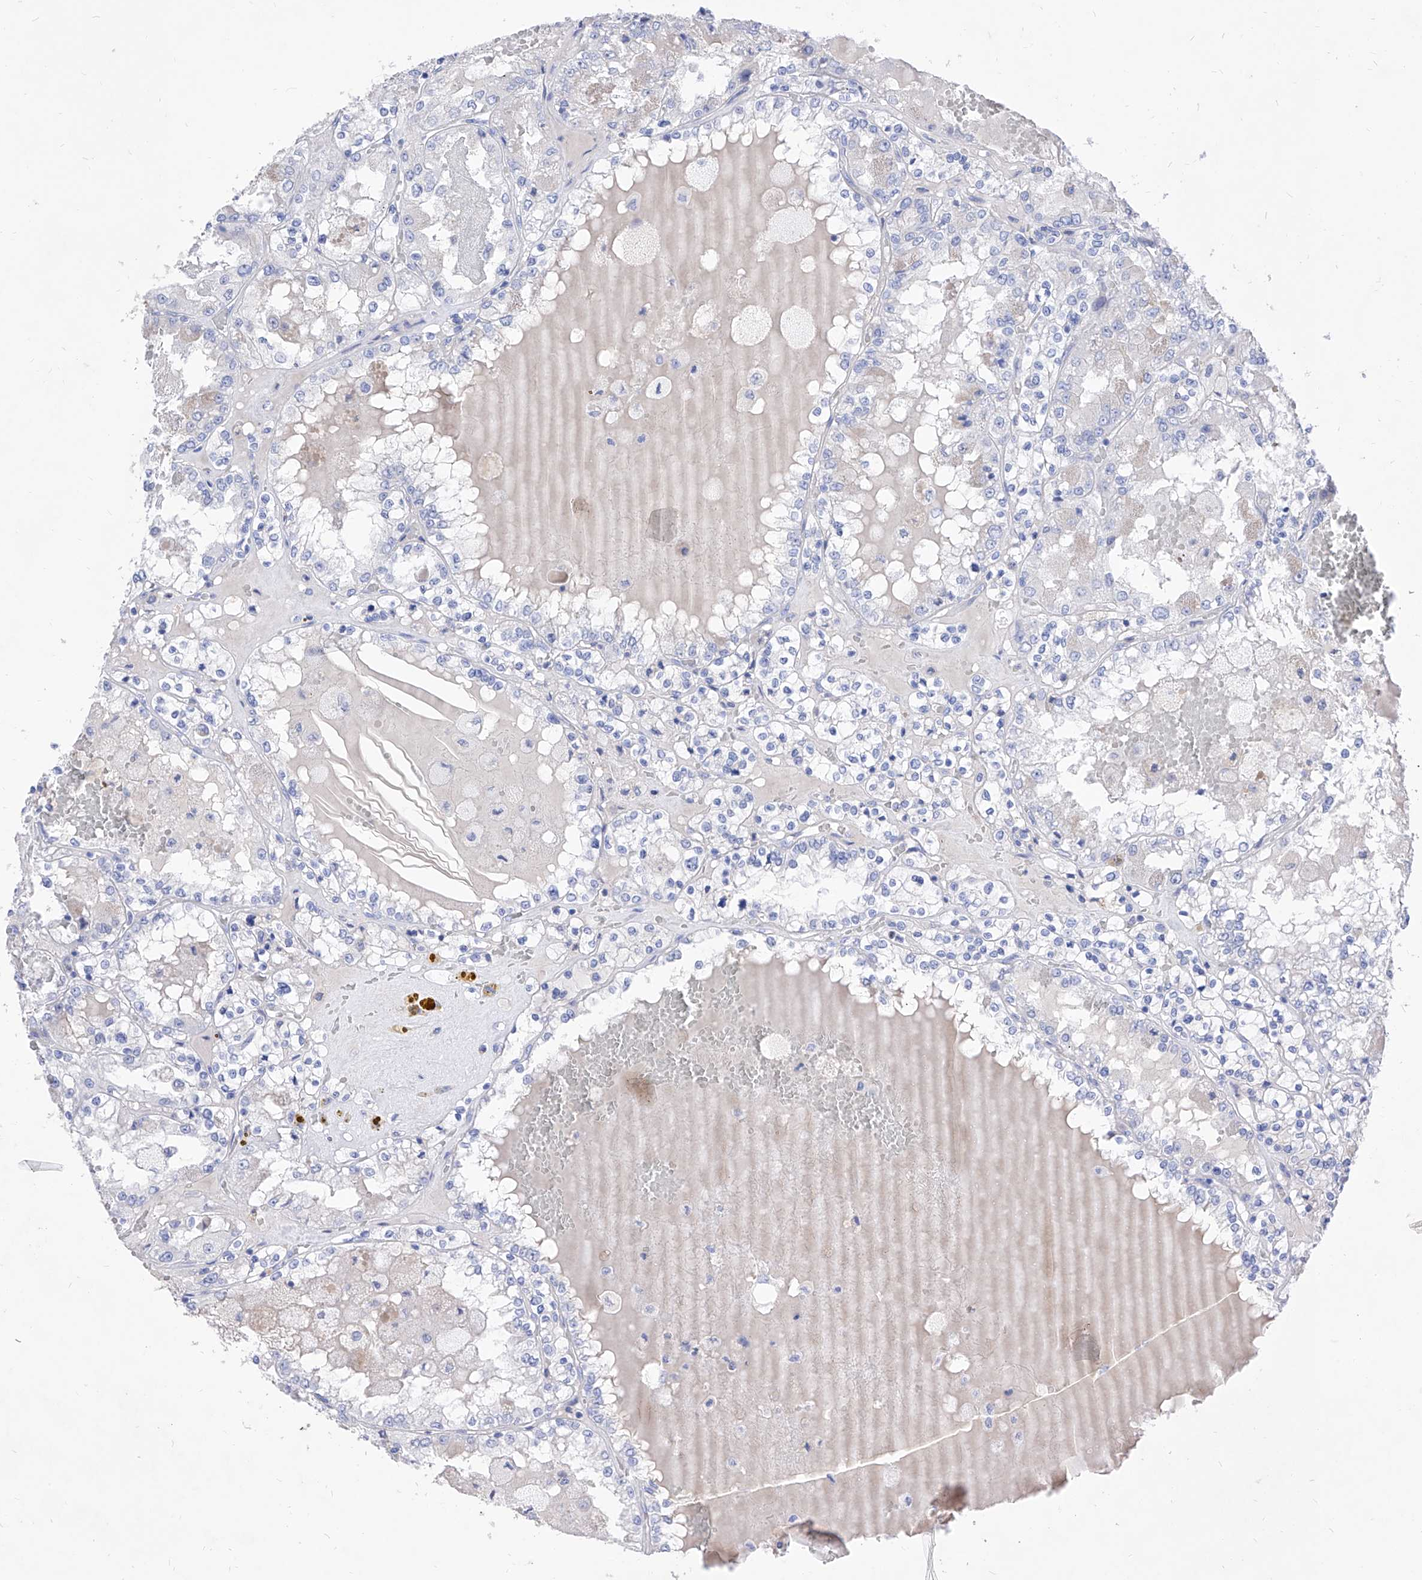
{"staining": {"intensity": "negative", "quantity": "none", "location": "none"}, "tissue": "renal cancer", "cell_type": "Tumor cells", "image_type": "cancer", "snomed": [{"axis": "morphology", "description": "Adenocarcinoma, NOS"}, {"axis": "topography", "description": "Kidney"}], "caption": "Human adenocarcinoma (renal) stained for a protein using IHC shows no positivity in tumor cells.", "gene": "VAX1", "patient": {"sex": "female", "age": 56}}